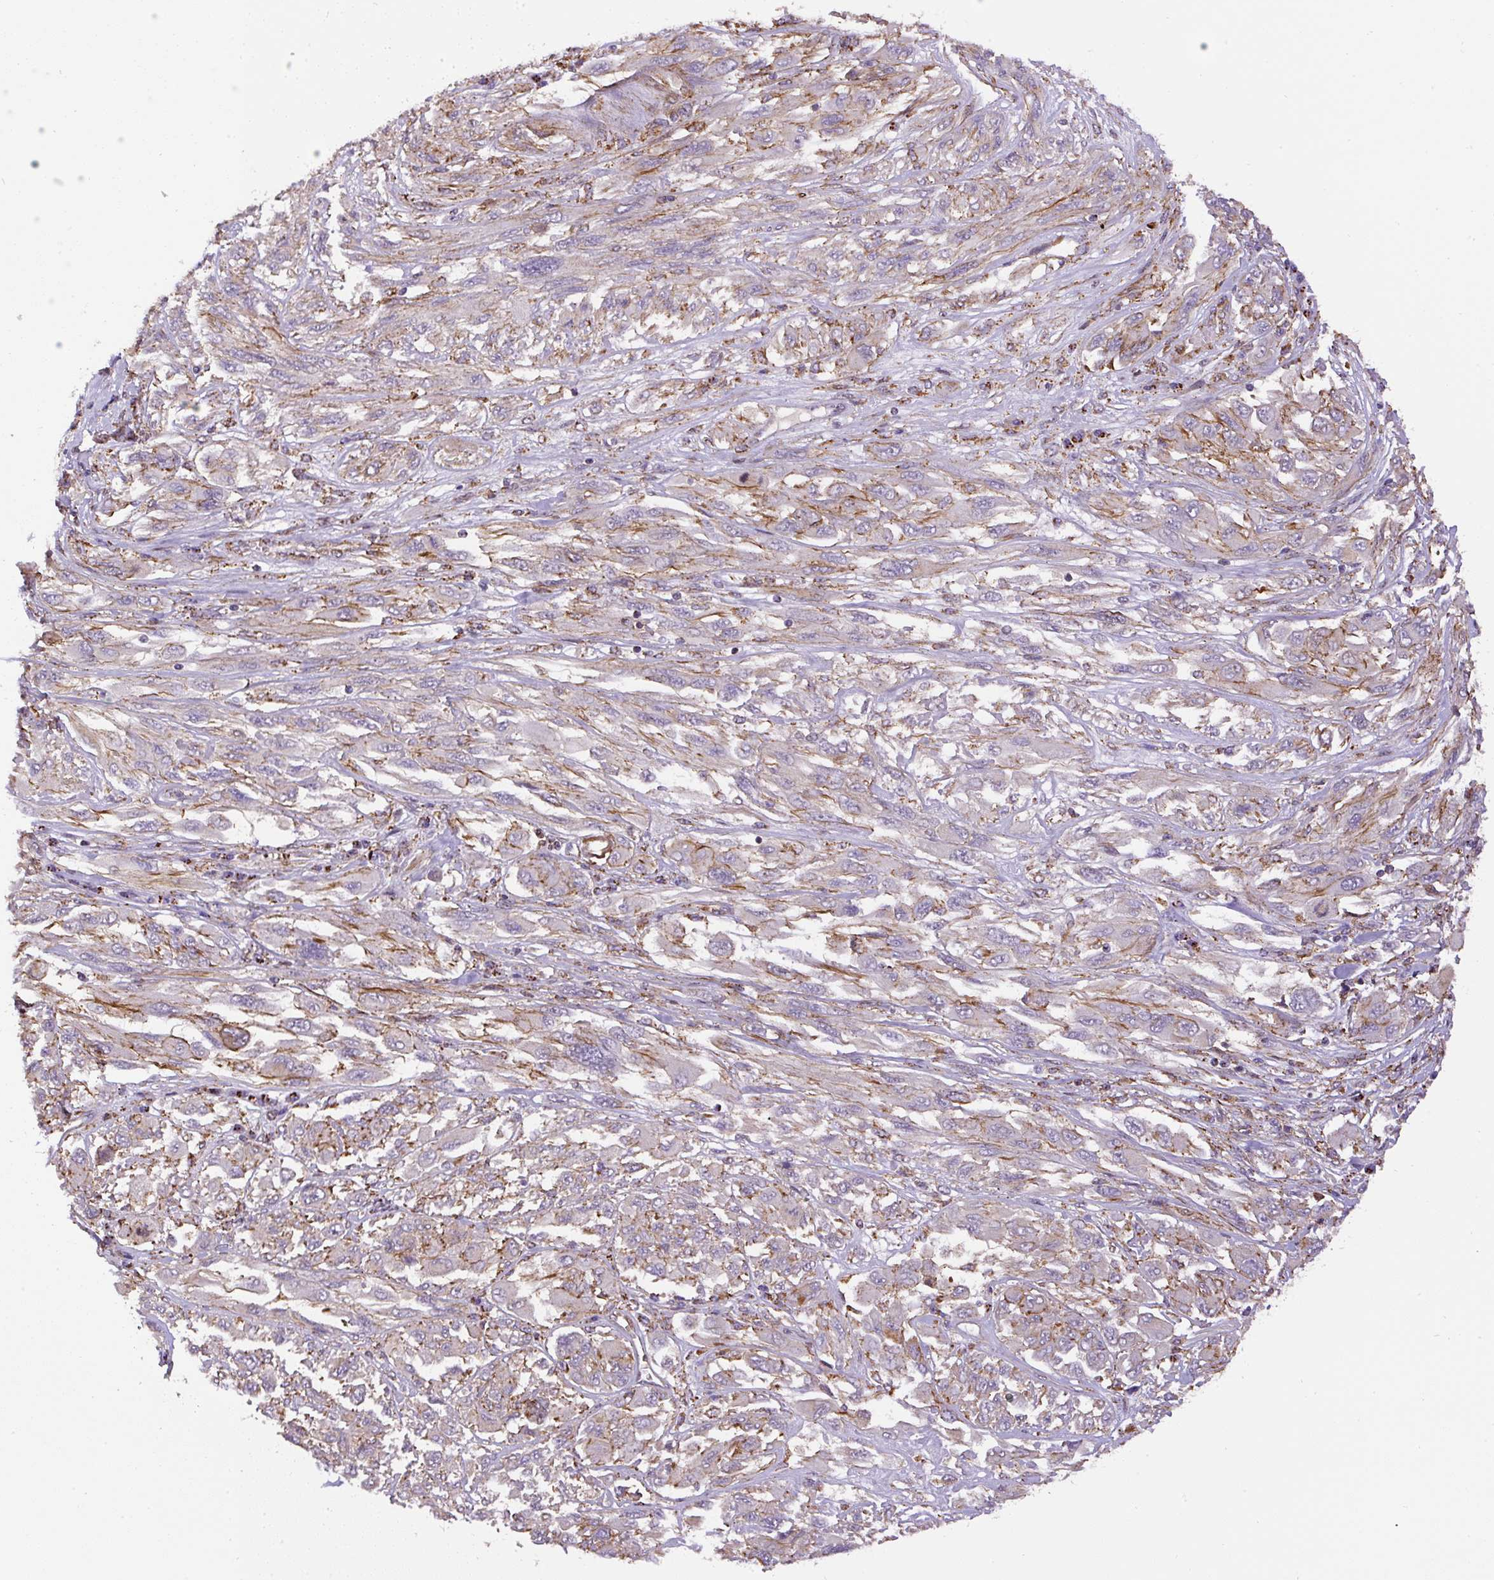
{"staining": {"intensity": "moderate", "quantity": "25%-75%", "location": "cytoplasmic/membranous"}, "tissue": "melanoma", "cell_type": "Tumor cells", "image_type": "cancer", "snomed": [{"axis": "morphology", "description": "Malignant melanoma, NOS"}, {"axis": "topography", "description": "Skin"}], "caption": "Human melanoma stained with a brown dye demonstrates moderate cytoplasmic/membranous positive positivity in approximately 25%-75% of tumor cells.", "gene": "RNF170", "patient": {"sex": "female", "age": 91}}